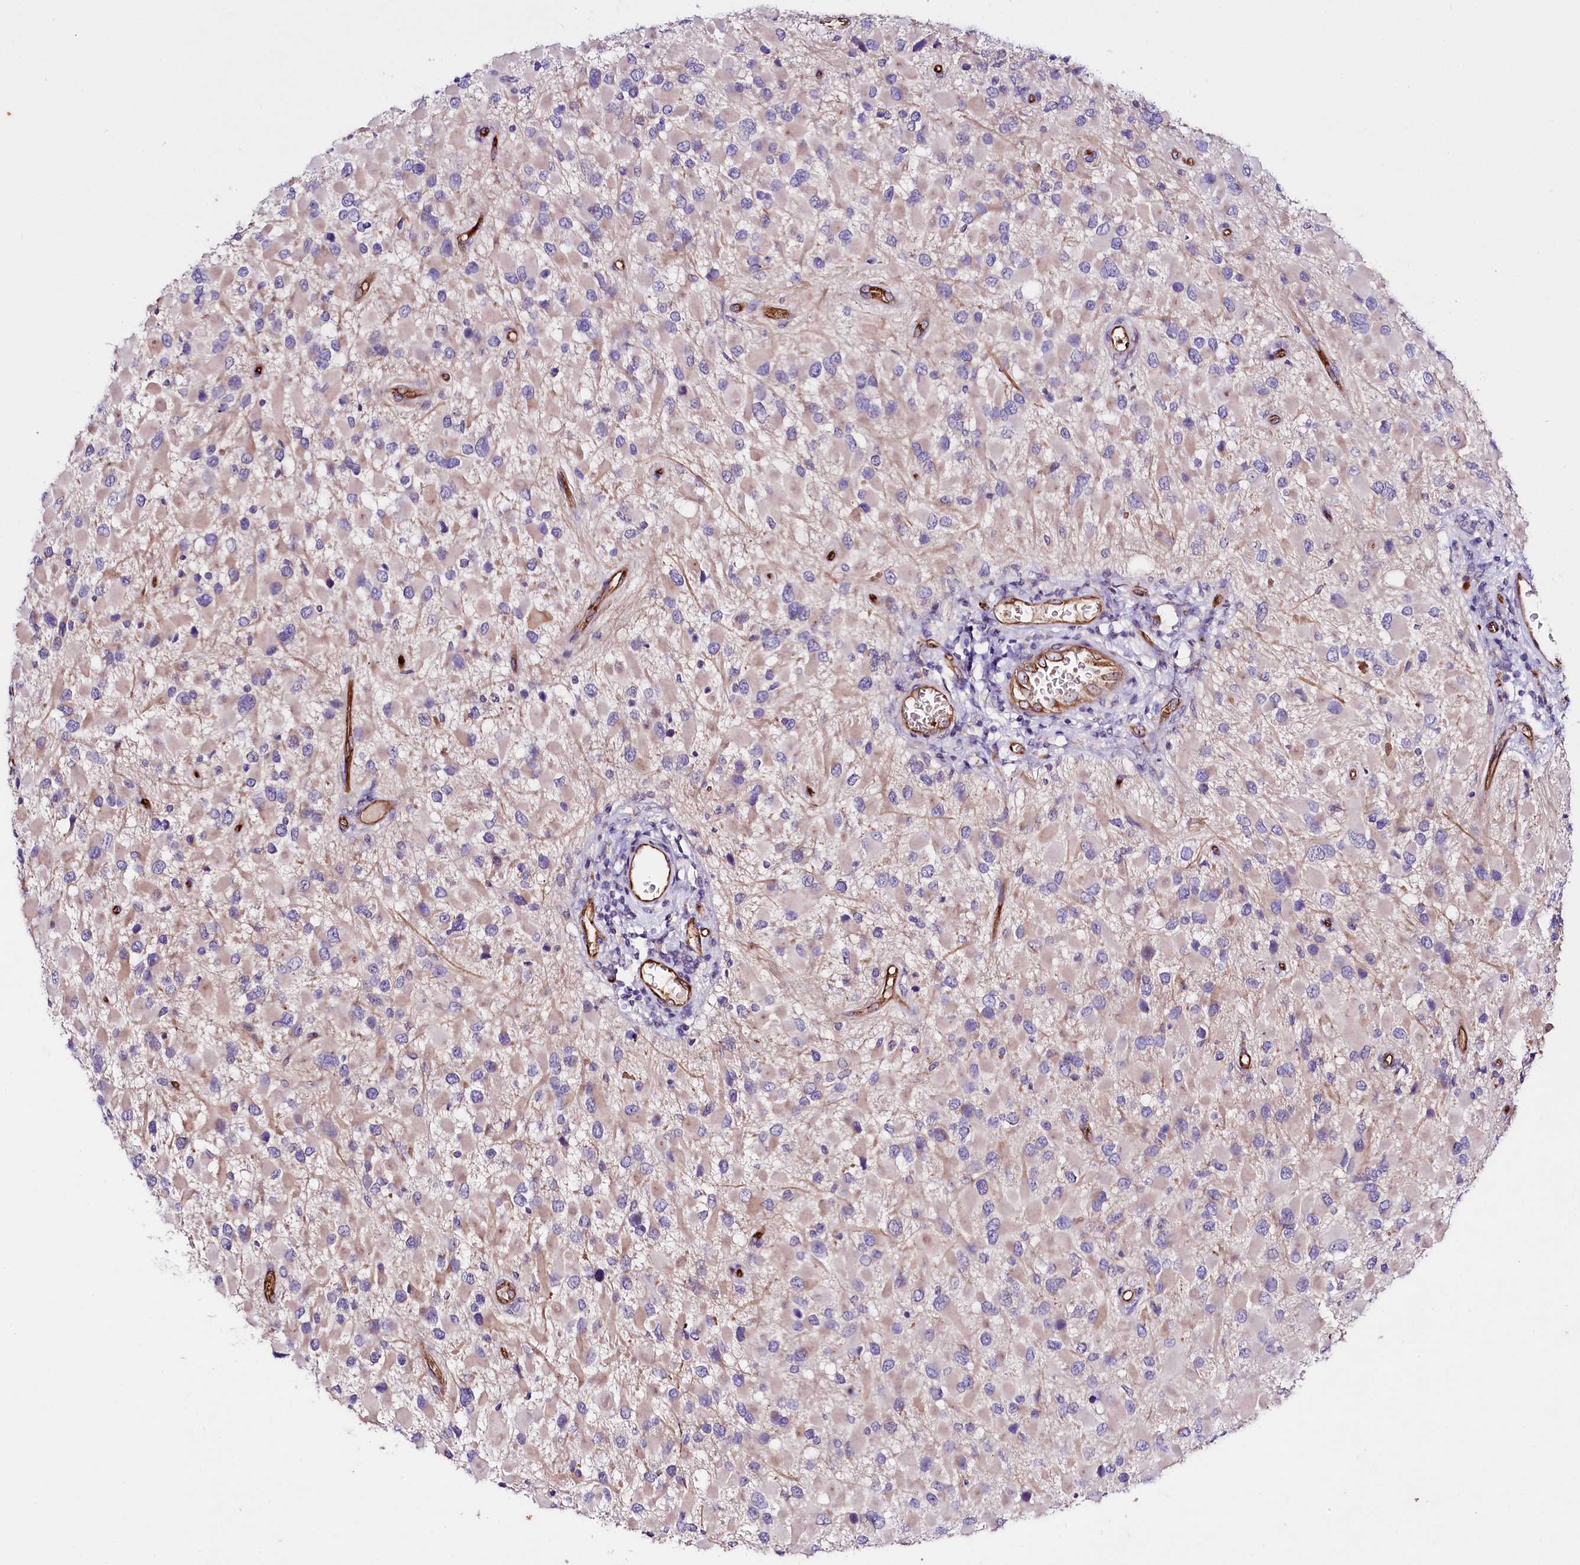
{"staining": {"intensity": "weak", "quantity": "25%-75%", "location": "cytoplasmic/membranous"}, "tissue": "glioma", "cell_type": "Tumor cells", "image_type": "cancer", "snomed": [{"axis": "morphology", "description": "Glioma, malignant, High grade"}, {"axis": "topography", "description": "Brain"}], "caption": "Tumor cells show low levels of weak cytoplasmic/membranous staining in approximately 25%-75% of cells in glioma.", "gene": "SLC7A1", "patient": {"sex": "male", "age": 53}}